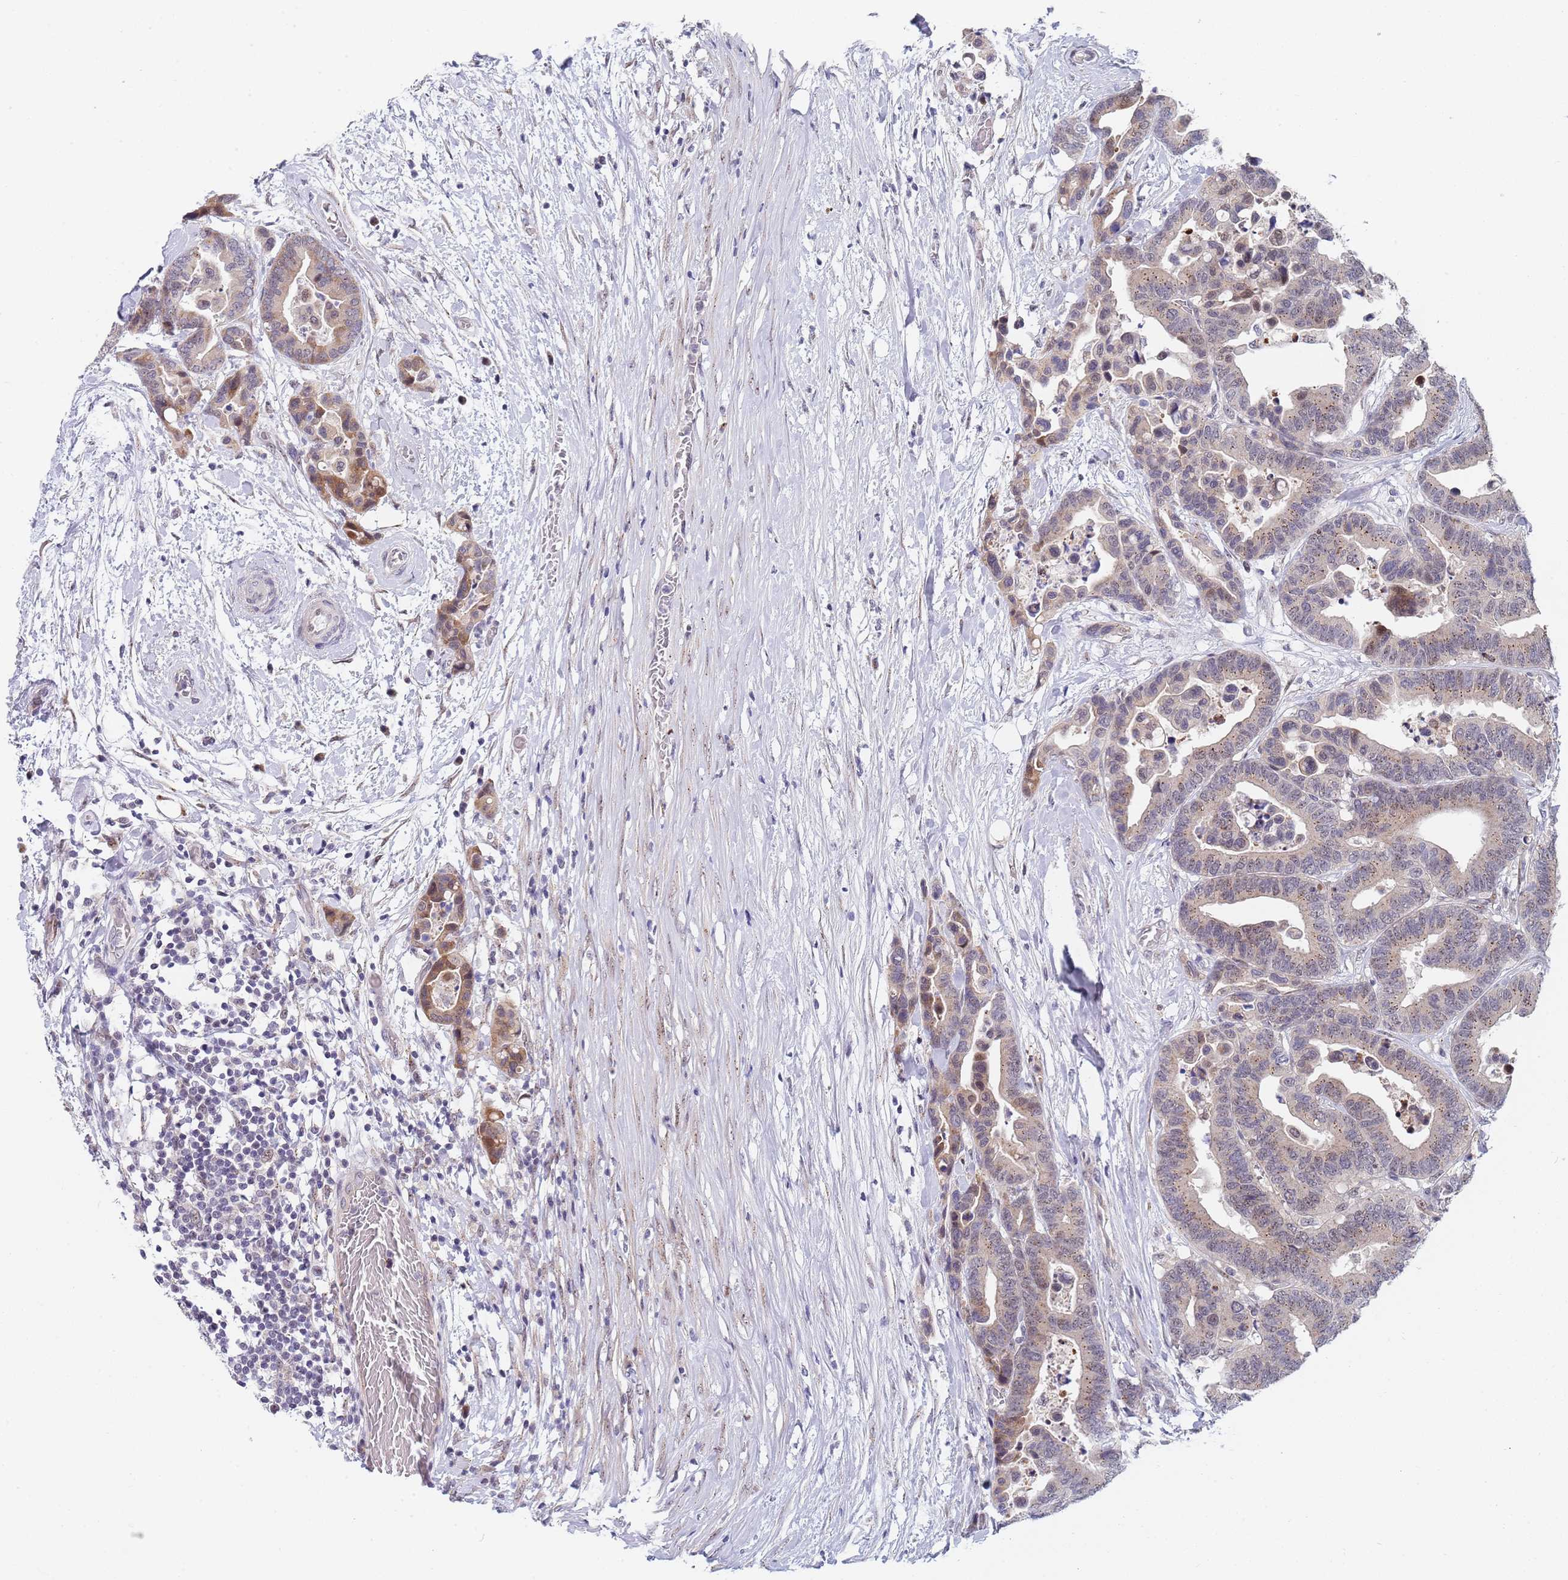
{"staining": {"intensity": "moderate", "quantity": "<25%", "location": "cytoplasmic/membranous,nuclear"}, "tissue": "colorectal cancer", "cell_type": "Tumor cells", "image_type": "cancer", "snomed": [{"axis": "morphology", "description": "Adenocarcinoma, NOS"}, {"axis": "topography", "description": "Colon"}], "caption": "Immunohistochemical staining of human colorectal cancer demonstrates low levels of moderate cytoplasmic/membranous and nuclear positivity in about <25% of tumor cells.", "gene": "PLCL2", "patient": {"sex": "male", "age": 82}}